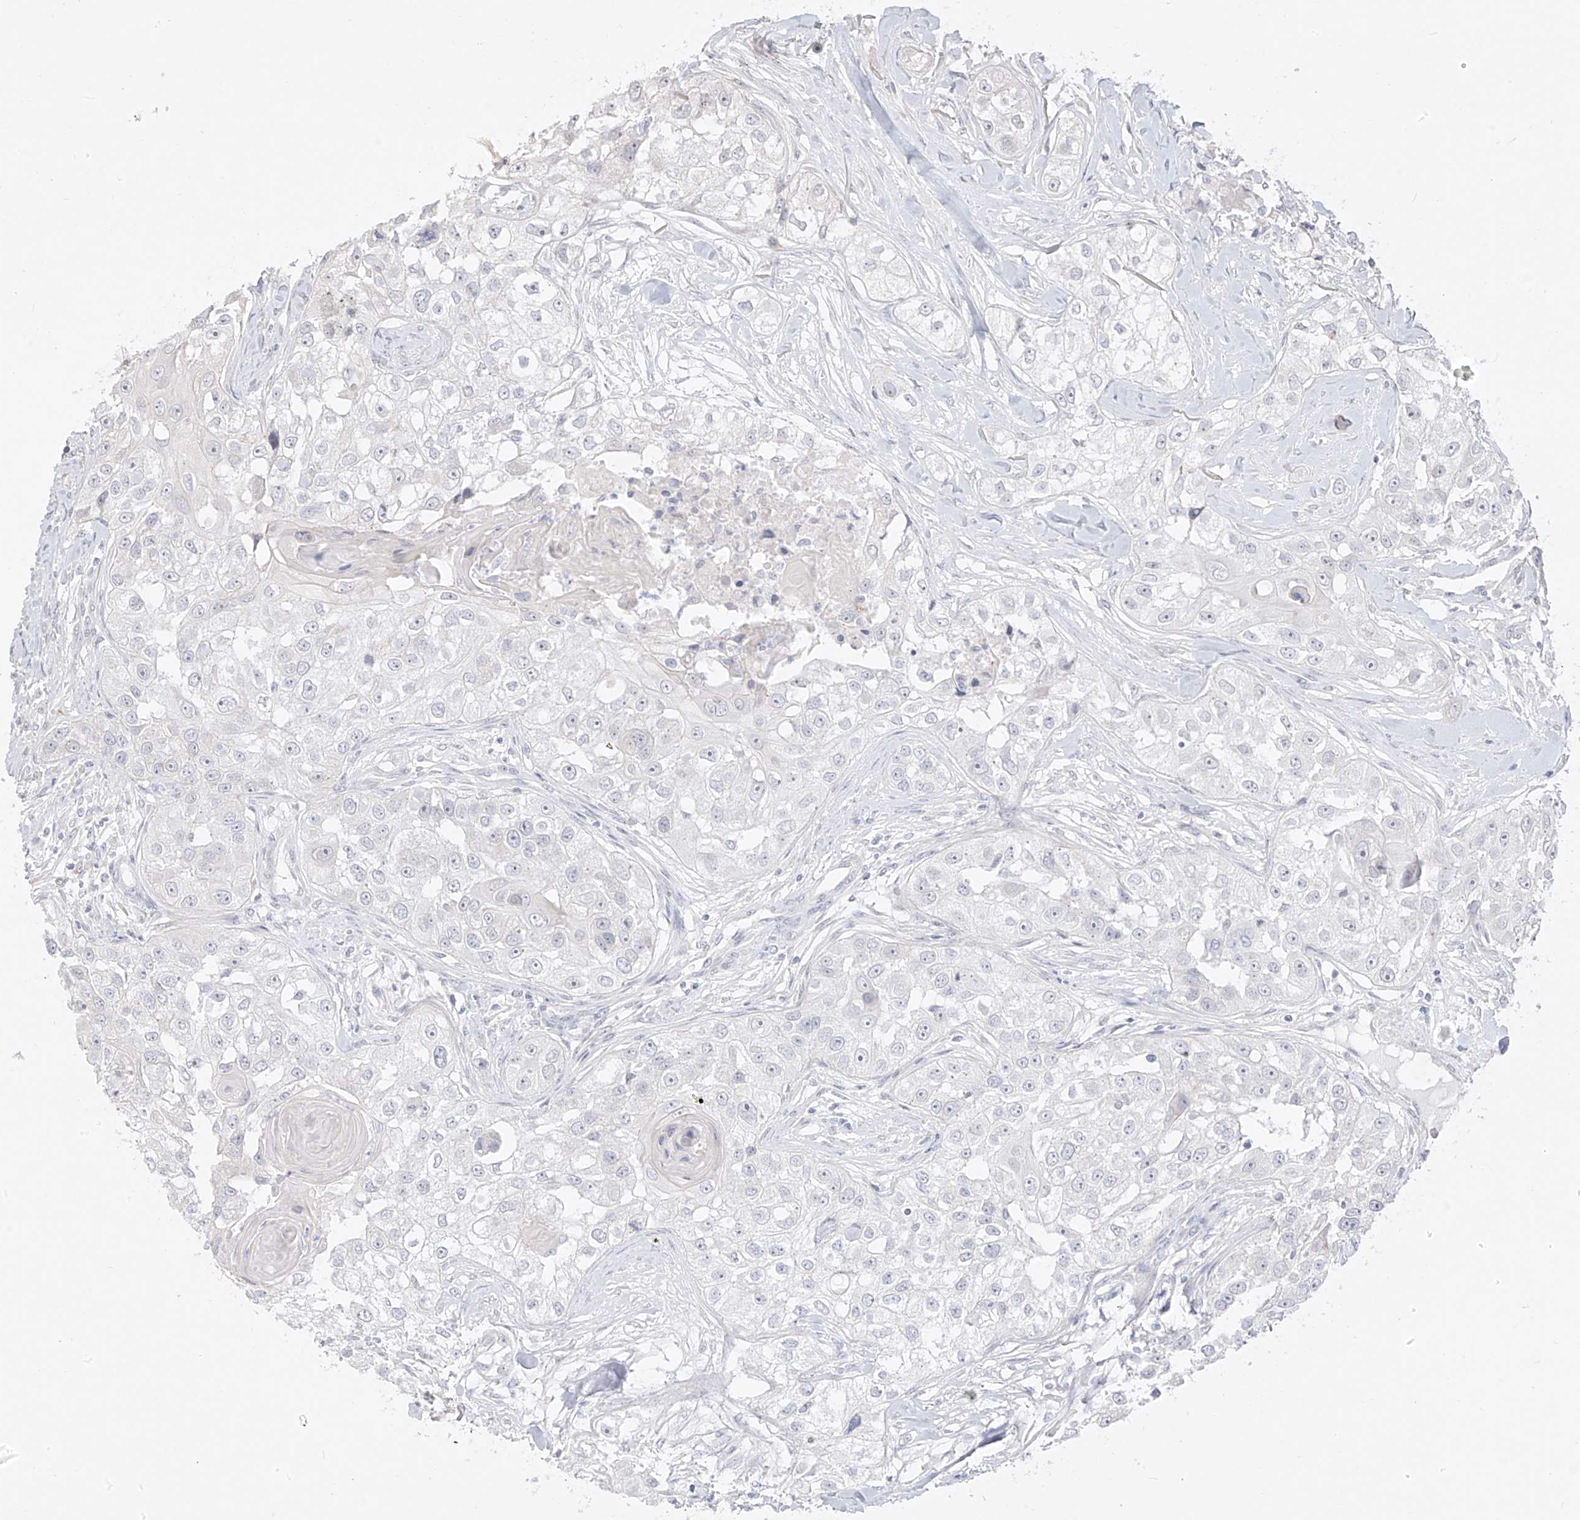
{"staining": {"intensity": "negative", "quantity": "none", "location": "none"}, "tissue": "head and neck cancer", "cell_type": "Tumor cells", "image_type": "cancer", "snomed": [{"axis": "morphology", "description": "Normal tissue, NOS"}, {"axis": "morphology", "description": "Squamous cell carcinoma, NOS"}, {"axis": "topography", "description": "Skeletal muscle"}, {"axis": "topography", "description": "Head-Neck"}], "caption": "Tumor cells show no significant protein positivity in squamous cell carcinoma (head and neck).", "gene": "DCDC2", "patient": {"sex": "male", "age": 51}}